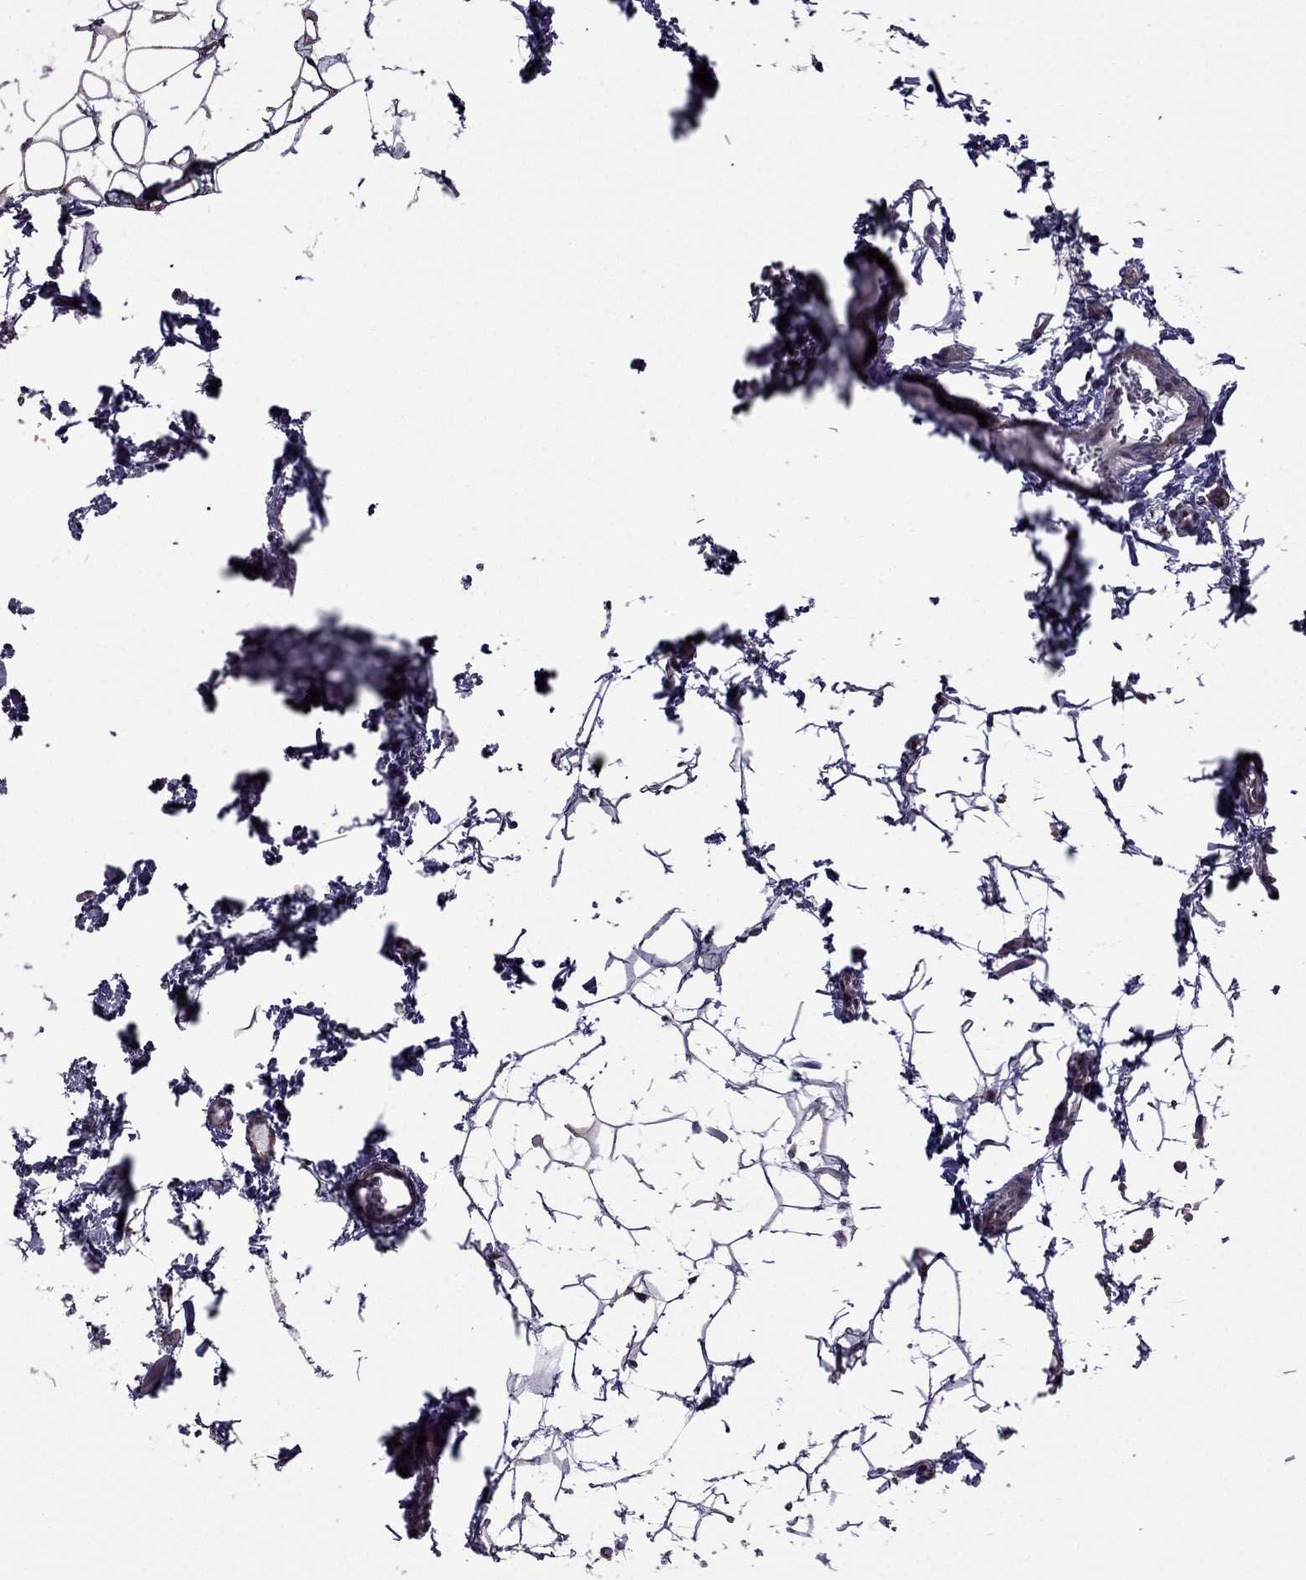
{"staining": {"intensity": "negative", "quantity": "none", "location": "none"}, "tissue": "lymph node", "cell_type": "Germinal center cells", "image_type": "normal", "snomed": [{"axis": "morphology", "description": "Normal tissue, NOS"}, {"axis": "topography", "description": "Lymph node"}], "caption": "A high-resolution photomicrograph shows immunohistochemistry staining of unremarkable lymph node, which demonstrates no significant staining in germinal center cells. (DAB immunohistochemistry (IHC), high magnification).", "gene": "IKBIP", "patient": {"sex": "female", "age": 52}}